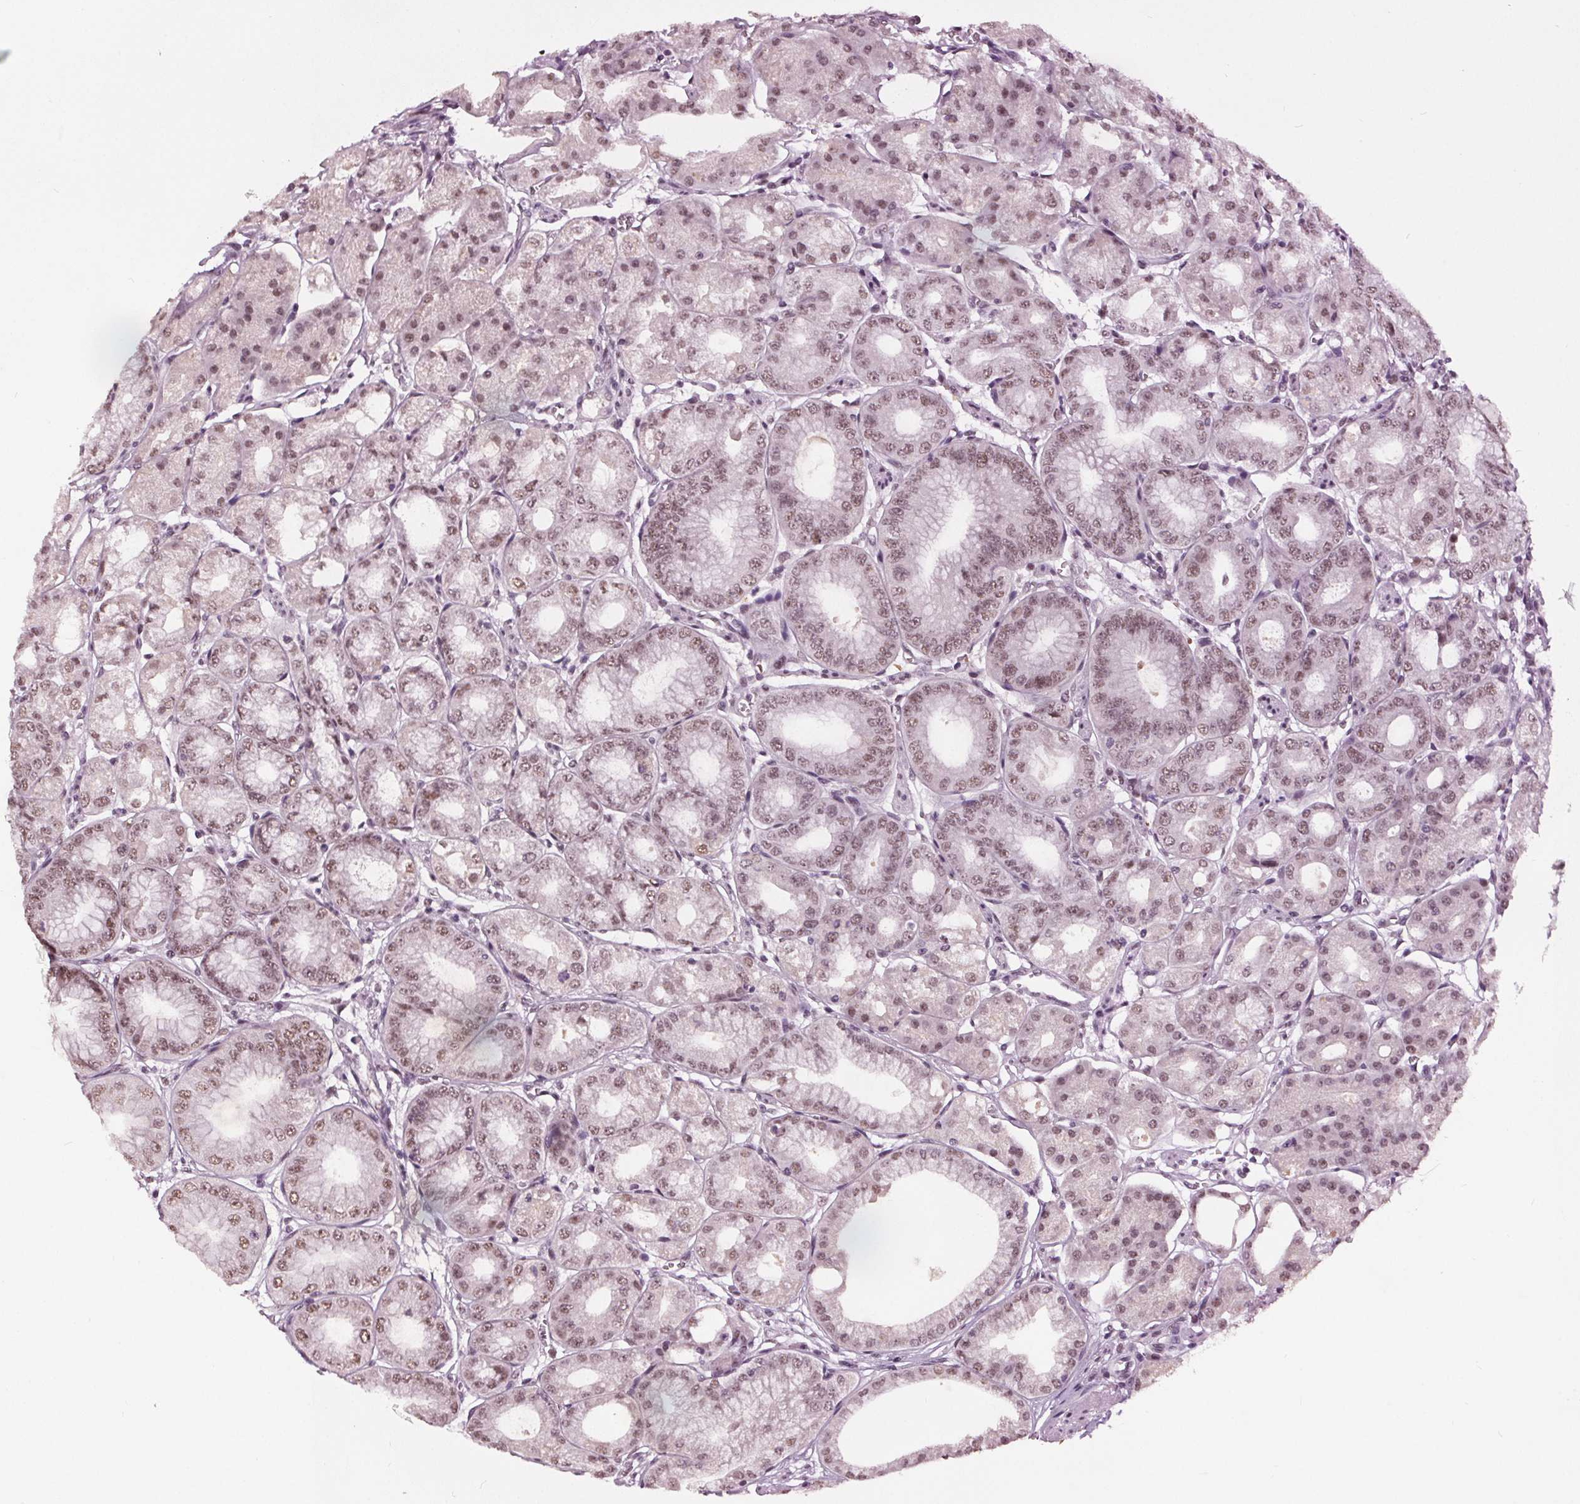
{"staining": {"intensity": "moderate", "quantity": ">75%", "location": "nuclear"}, "tissue": "stomach", "cell_type": "Glandular cells", "image_type": "normal", "snomed": [{"axis": "morphology", "description": "Normal tissue, NOS"}, {"axis": "topography", "description": "Stomach, lower"}], "caption": "The immunohistochemical stain labels moderate nuclear positivity in glandular cells of normal stomach.", "gene": "IWS1", "patient": {"sex": "male", "age": 71}}